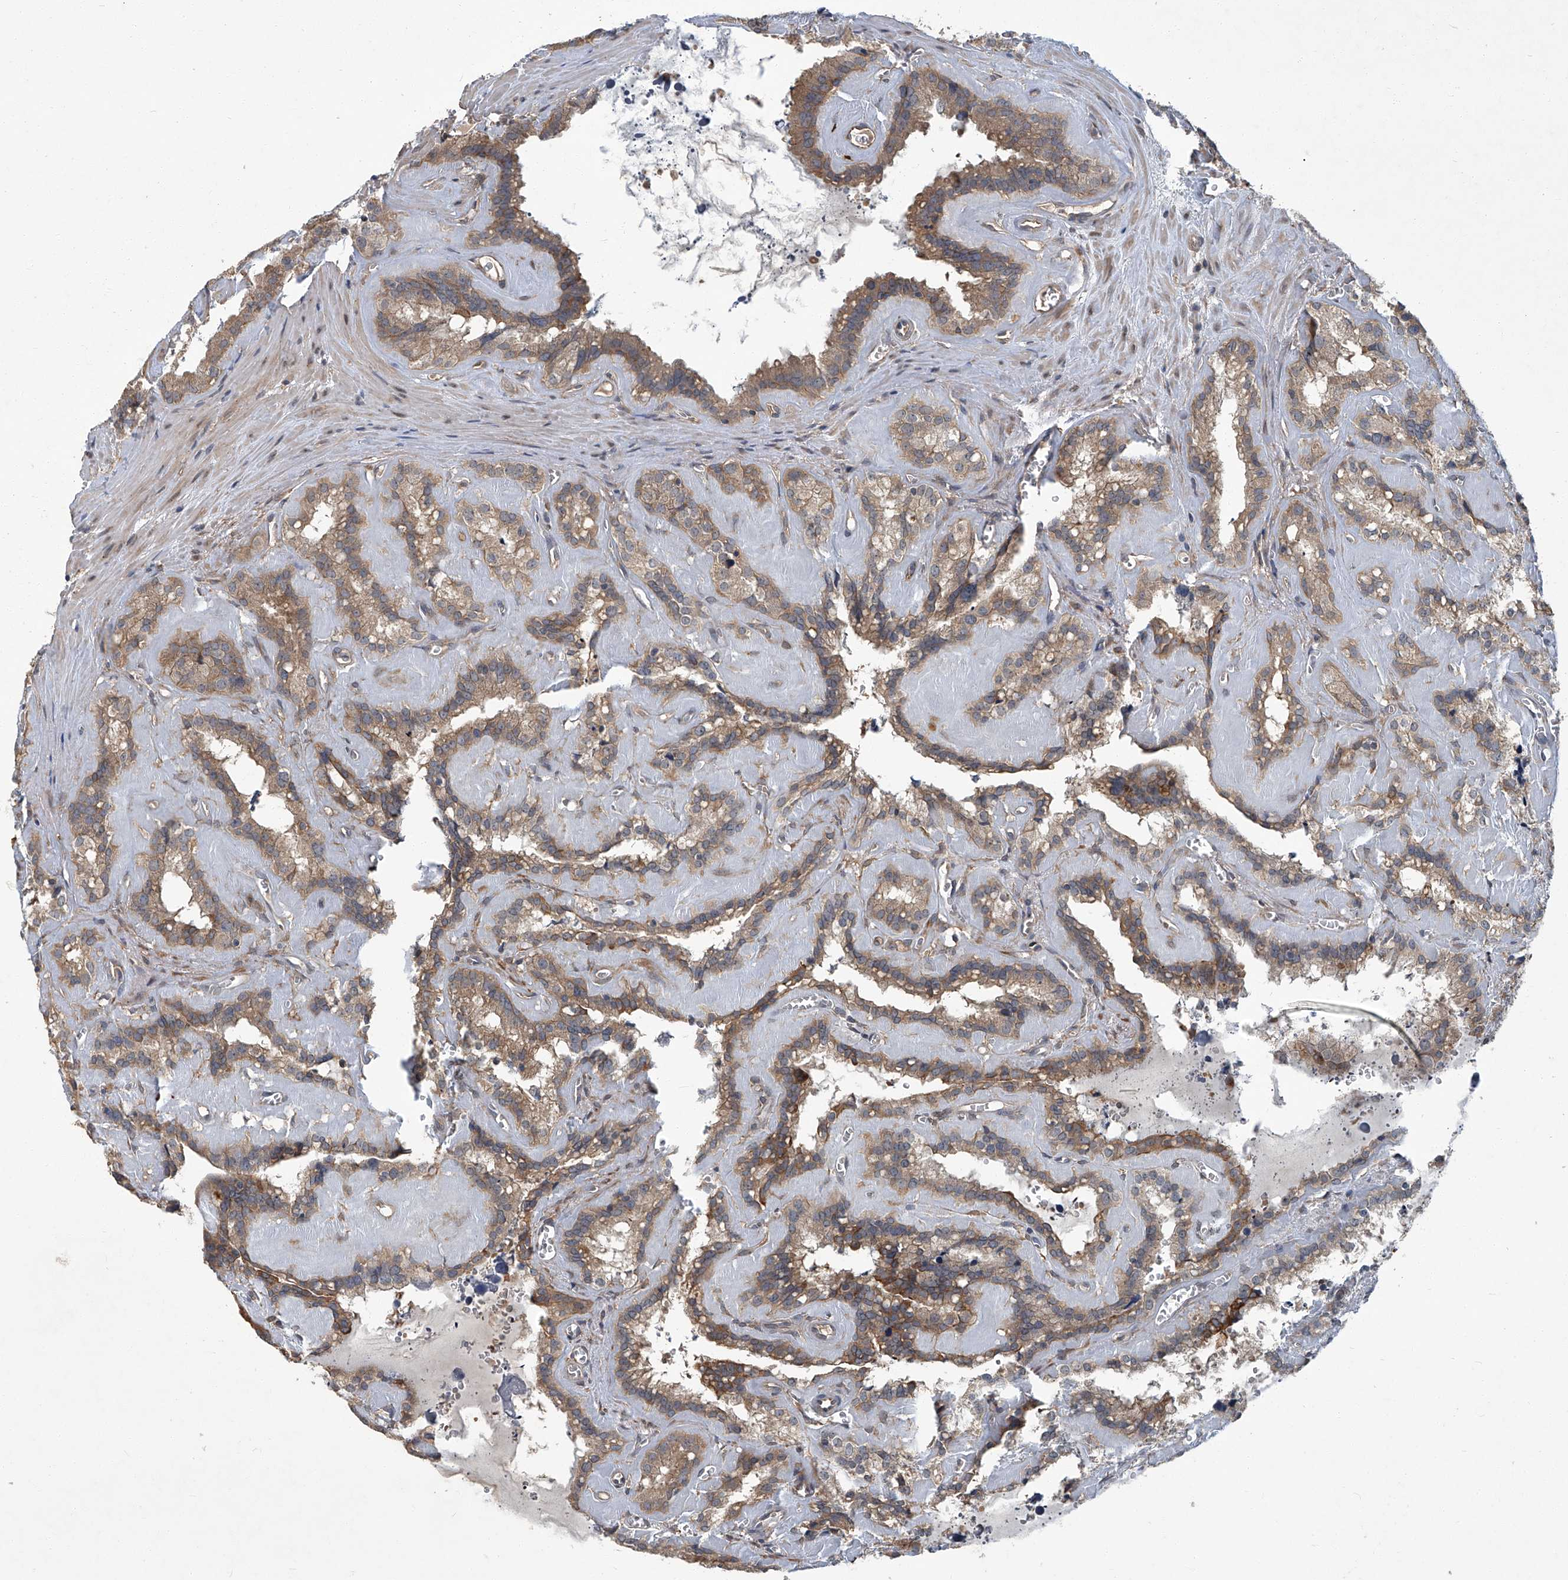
{"staining": {"intensity": "moderate", "quantity": ">75%", "location": "cytoplasmic/membranous"}, "tissue": "seminal vesicle", "cell_type": "Glandular cells", "image_type": "normal", "snomed": [{"axis": "morphology", "description": "Normal tissue, NOS"}, {"axis": "topography", "description": "Prostate"}, {"axis": "topography", "description": "Seminal veicle"}], "caption": "Approximately >75% of glandular cells in normal seminal vesicle show moderate cytoplasmic/membranous protein expression as visualized by brown immunohistochemical staining.", "gene": "ANKRD34A", "patient": {"sex": "male", "age": 59}}